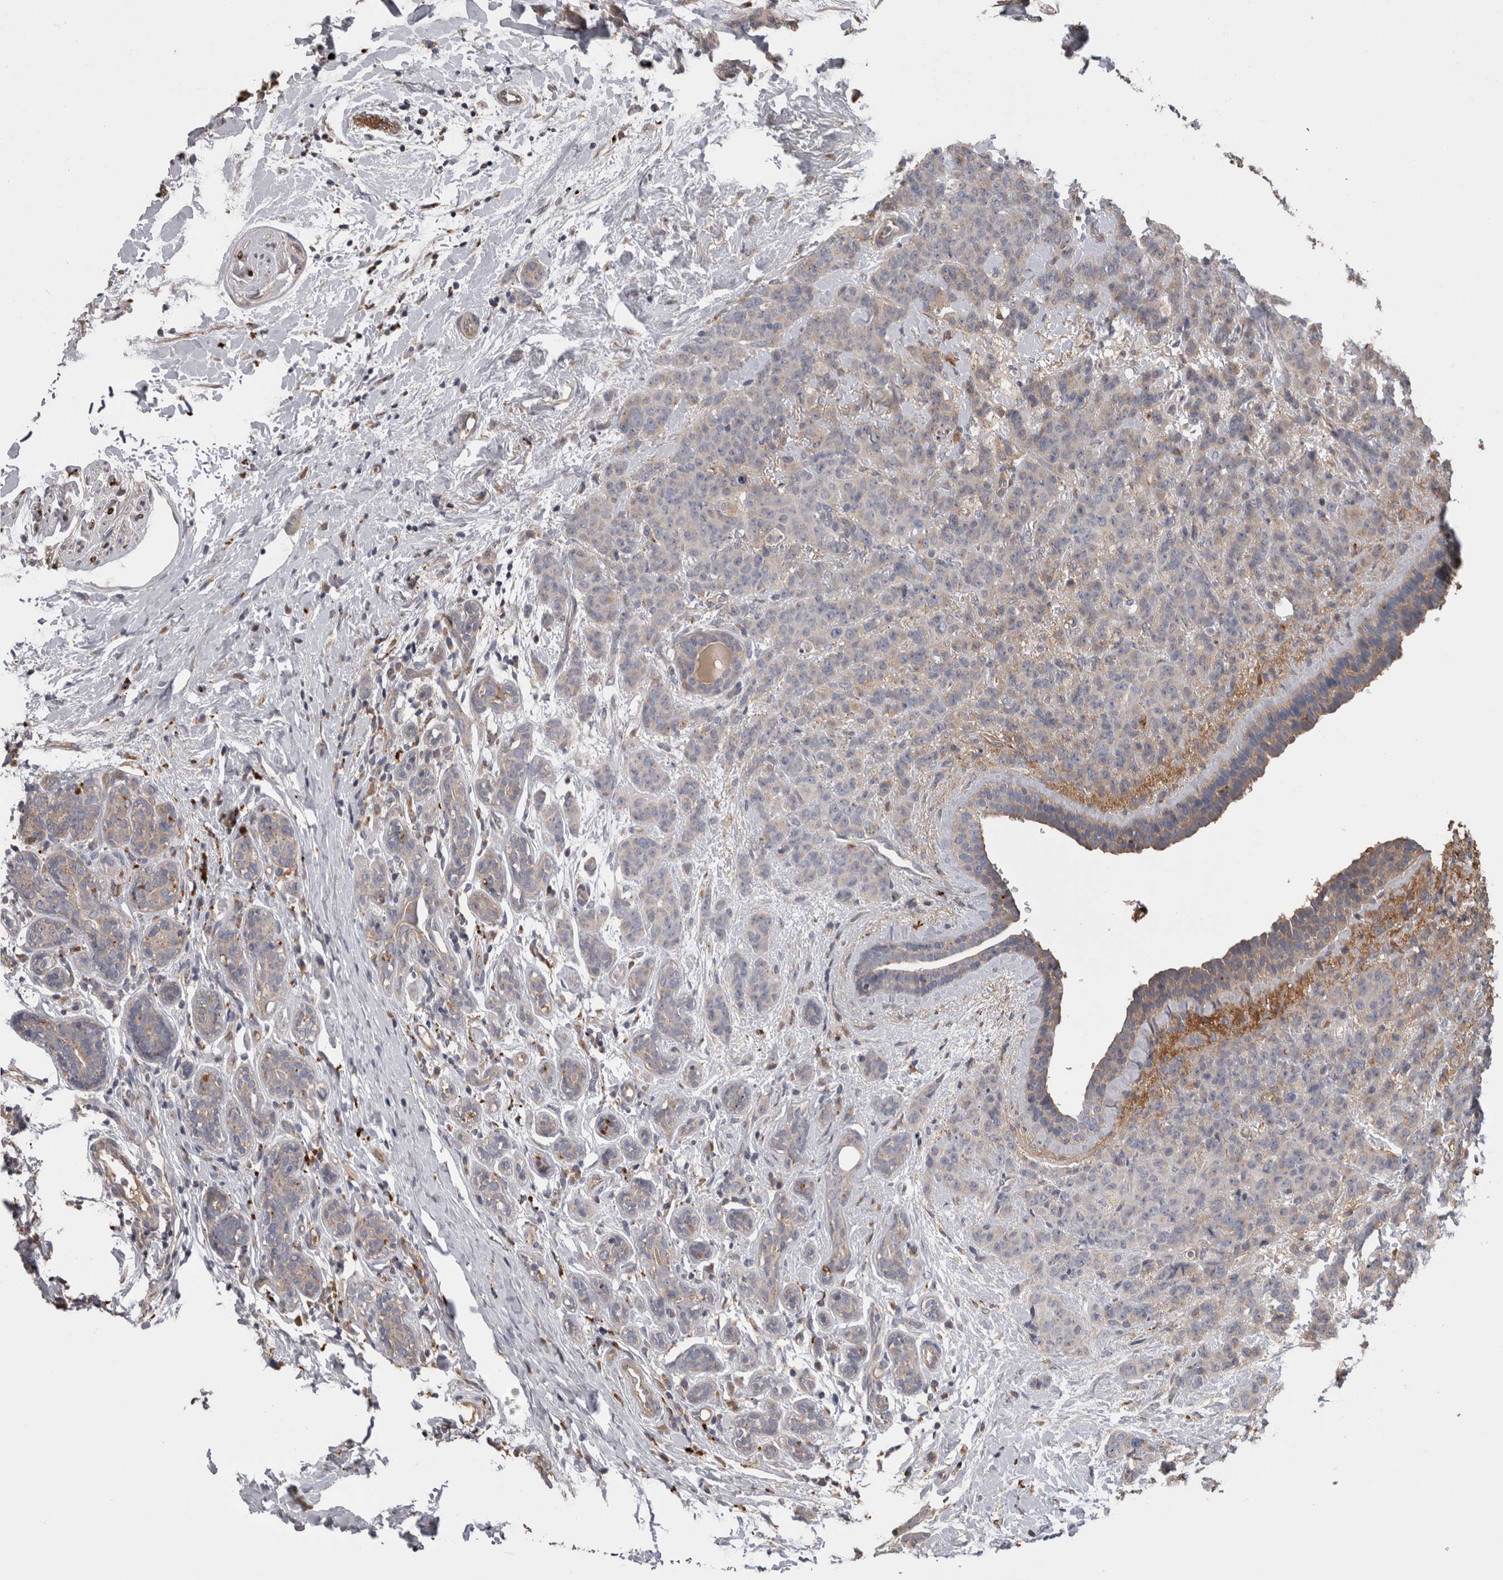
{"staining": {"intensity": "negative", "quantity": "none", "location": "none"}, "tissue": "breast cancer", "cell_type": "Tumor cells", "image_type": "cancer", "snomed": [{"axis": "morphology", "description": "Normal tissue, NOS"}, {"axis": "morphology", "description": "Duct carcinoma"}, {"axis": "topography", "description": "Breast"}], "caption": "A photomicrograph of breast invasive ductal carcinoma stained for a protein reveals no brown staining in tumor cells.", "gene": "STC1", "patient": {"sex": "female", "age": 40}}